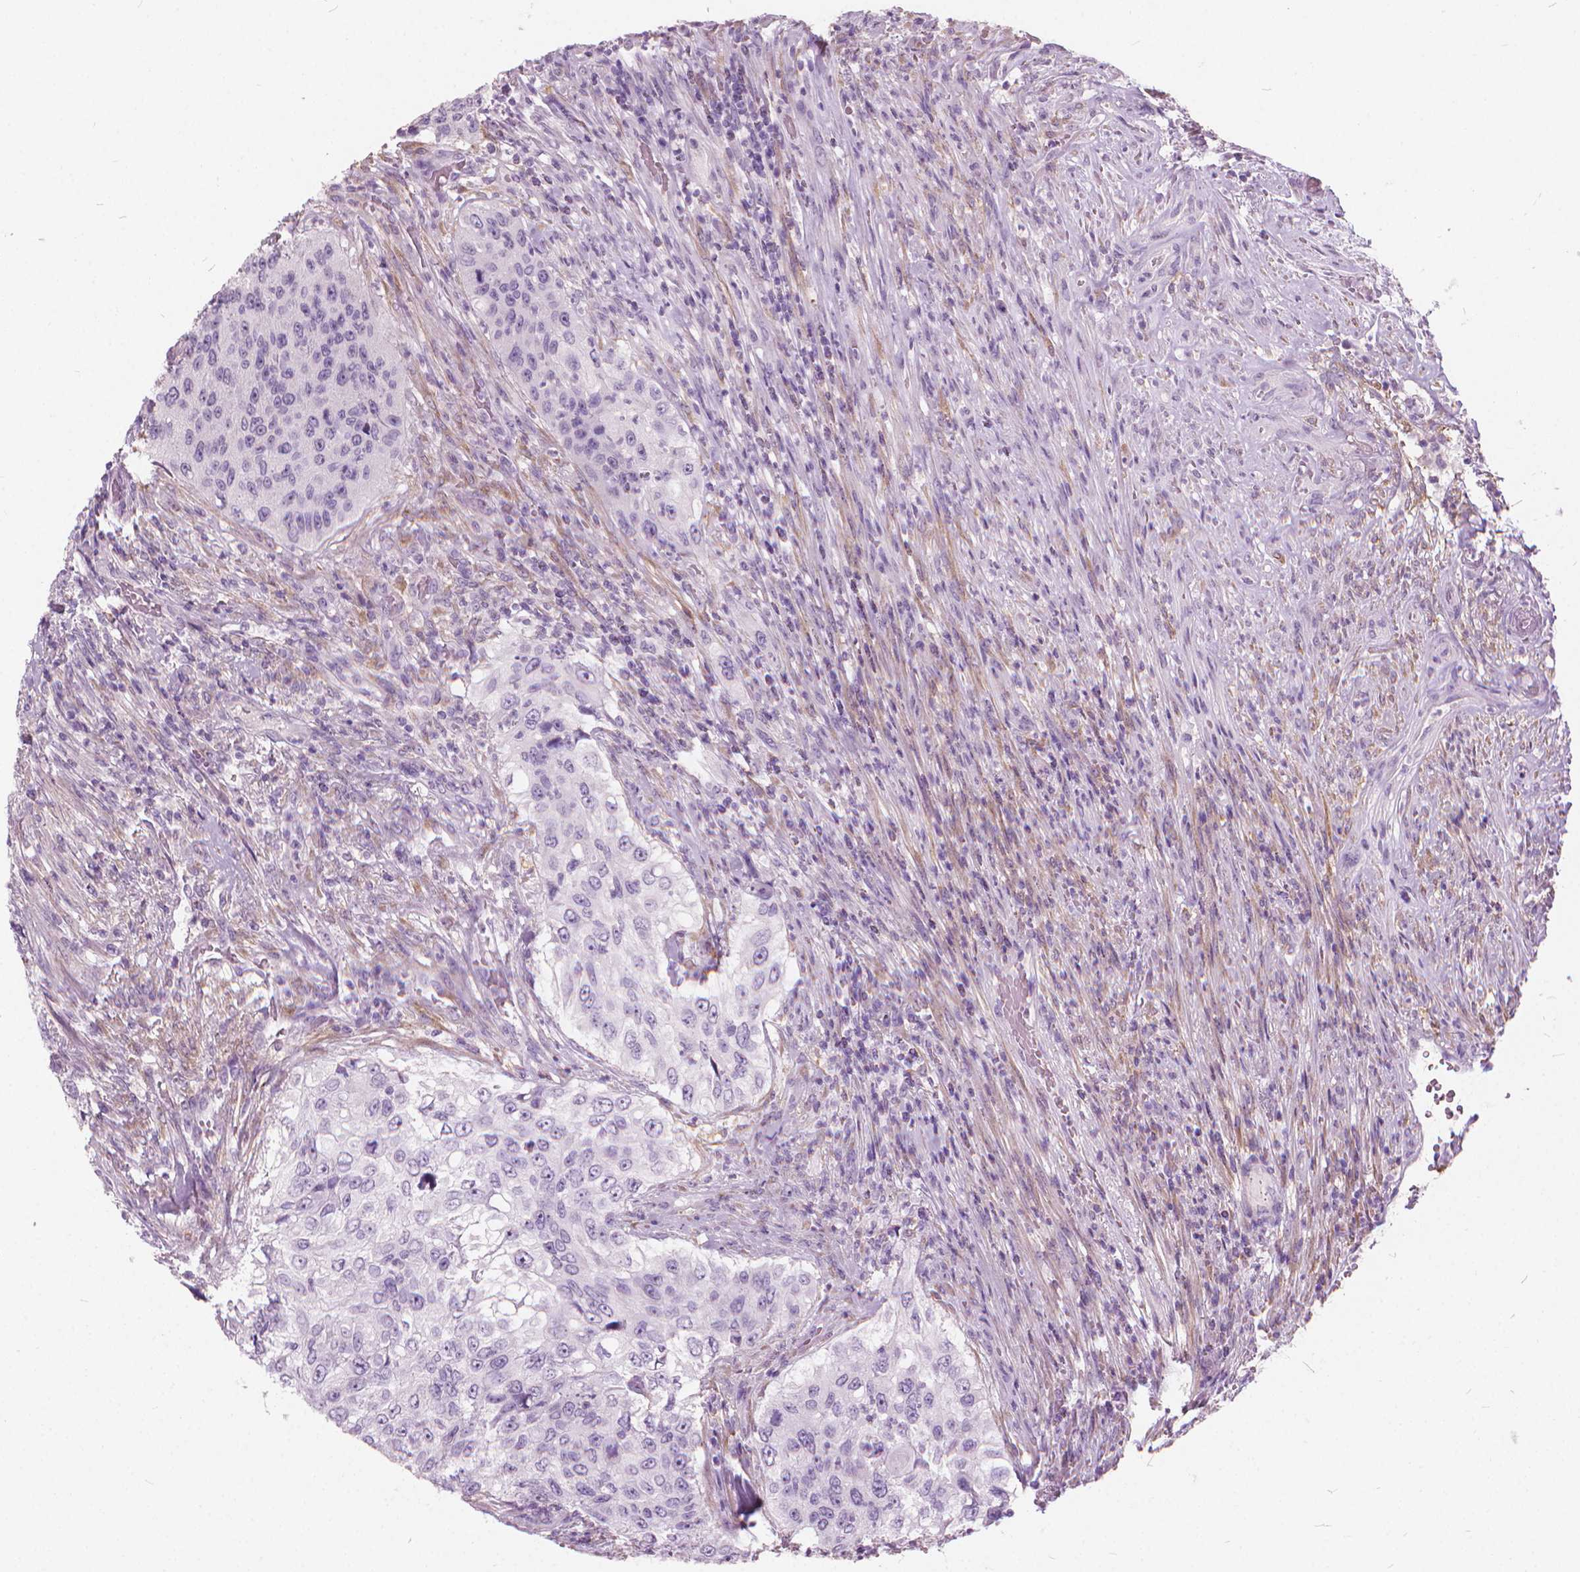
{"staining": {"intensity": "negative", "quantity": "none", "location": "none"}, "tissue": "urothelial cancer", "cell_type": "Tumor cells", "image_type": "cancer", "snomed": [{"axis": "morphology", "description": "Urothelial carcinoma, High grade"}, {"axis": "topography", "description": "Urinary bladder"}], "caption": "The image shows no significant positivity in tumor cells of urothelial cancer.", "gene": "DNM1", "patient": {"sex": "female", "age": 60}}